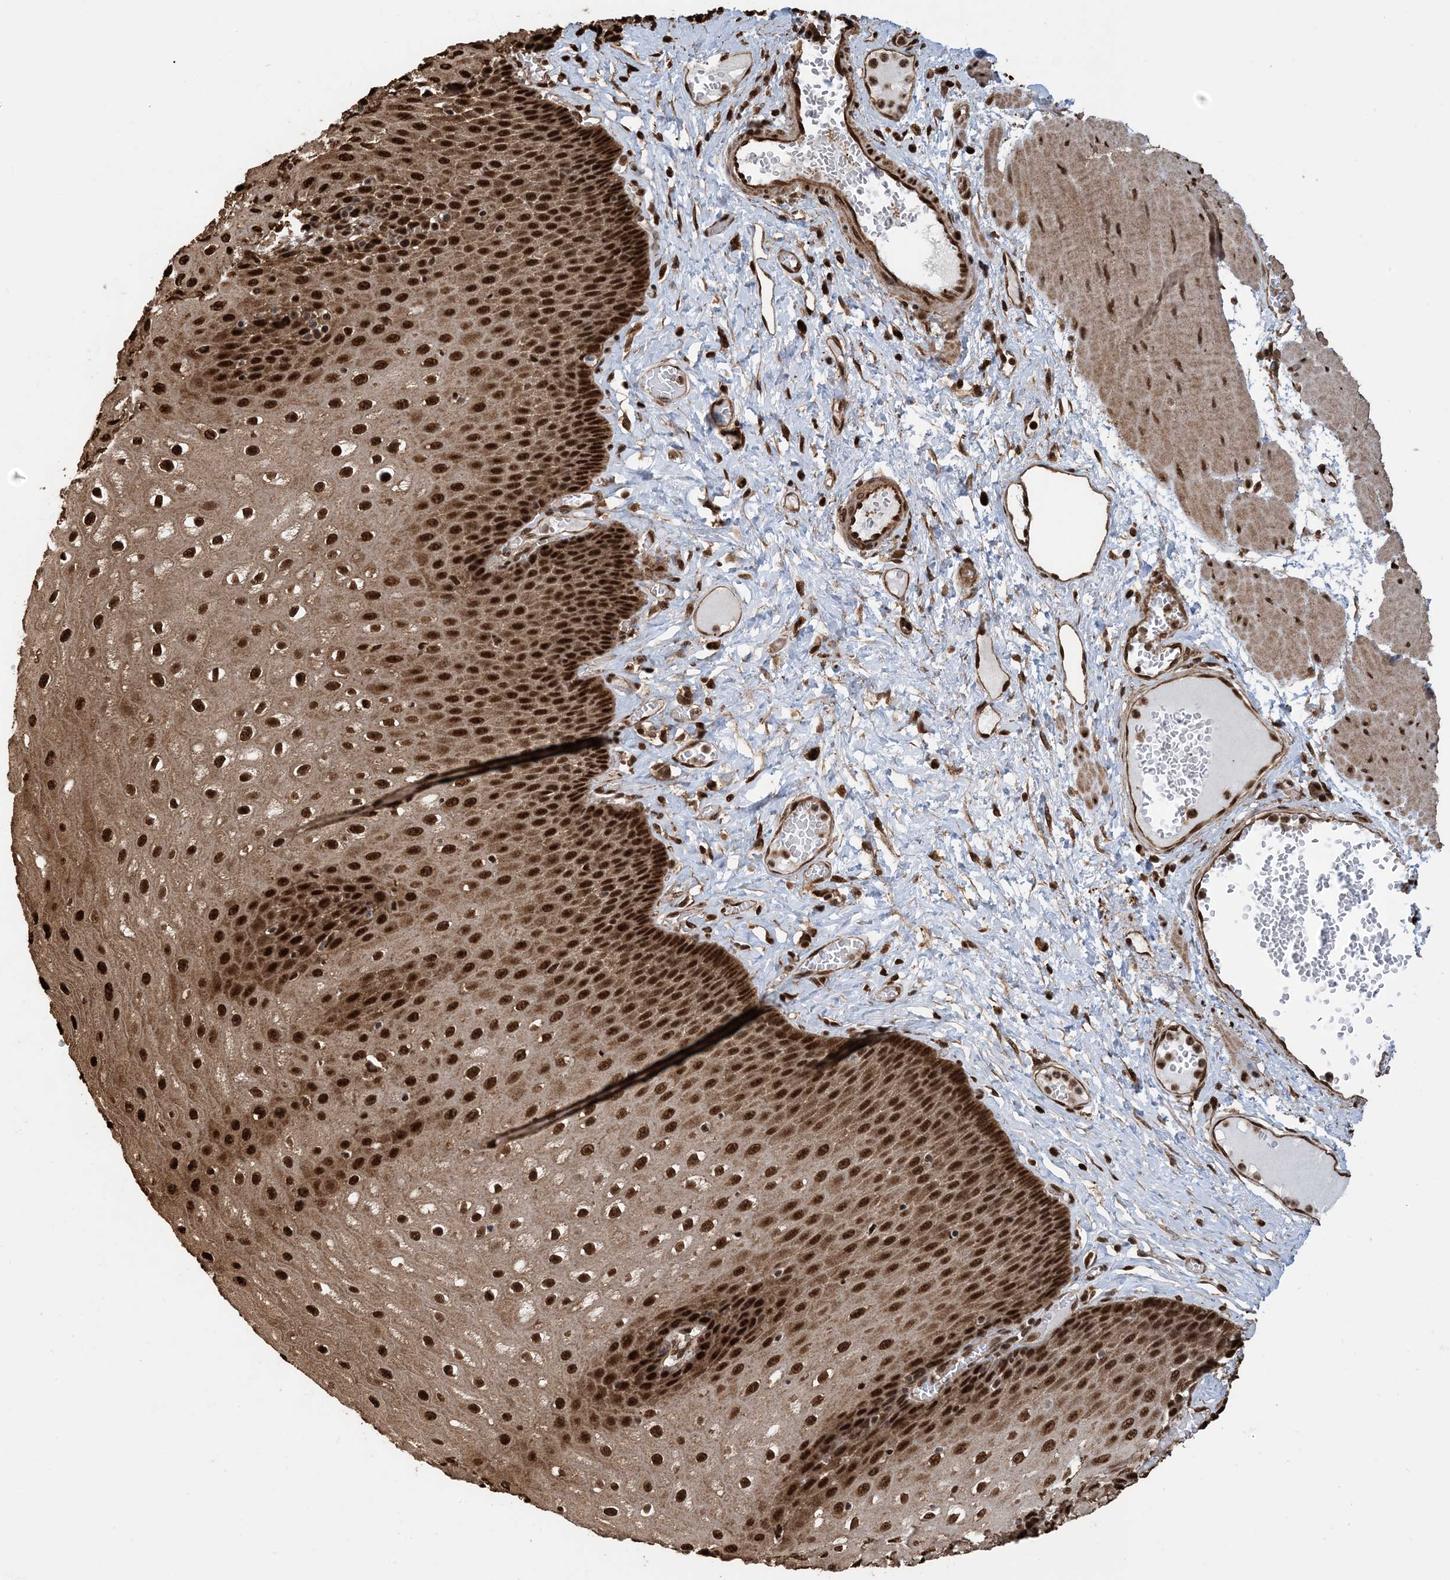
{"staining": {"intensity": "strong", "quantity": ">75%", "location": "cytoplasmic/membranous,nuclear"}, "tissue": "esophagus", "cell_type": "Squamous epithelial cells", "image_type": "normal", "snomed": [{"axis": "morphology", "description": "Normal tissue, NOS"}, {"axis": "topography", "description": "Esophagus"}], "caption": "This image reveals immunohistochemistry staining of benign esophagus, with high strong cytoplasmic/membranous,nuclear positivity in approximately >75% of squamous epithelial cells.", "gene": "HSPA1A", "patient": {"sex": "male", "age": 60}}